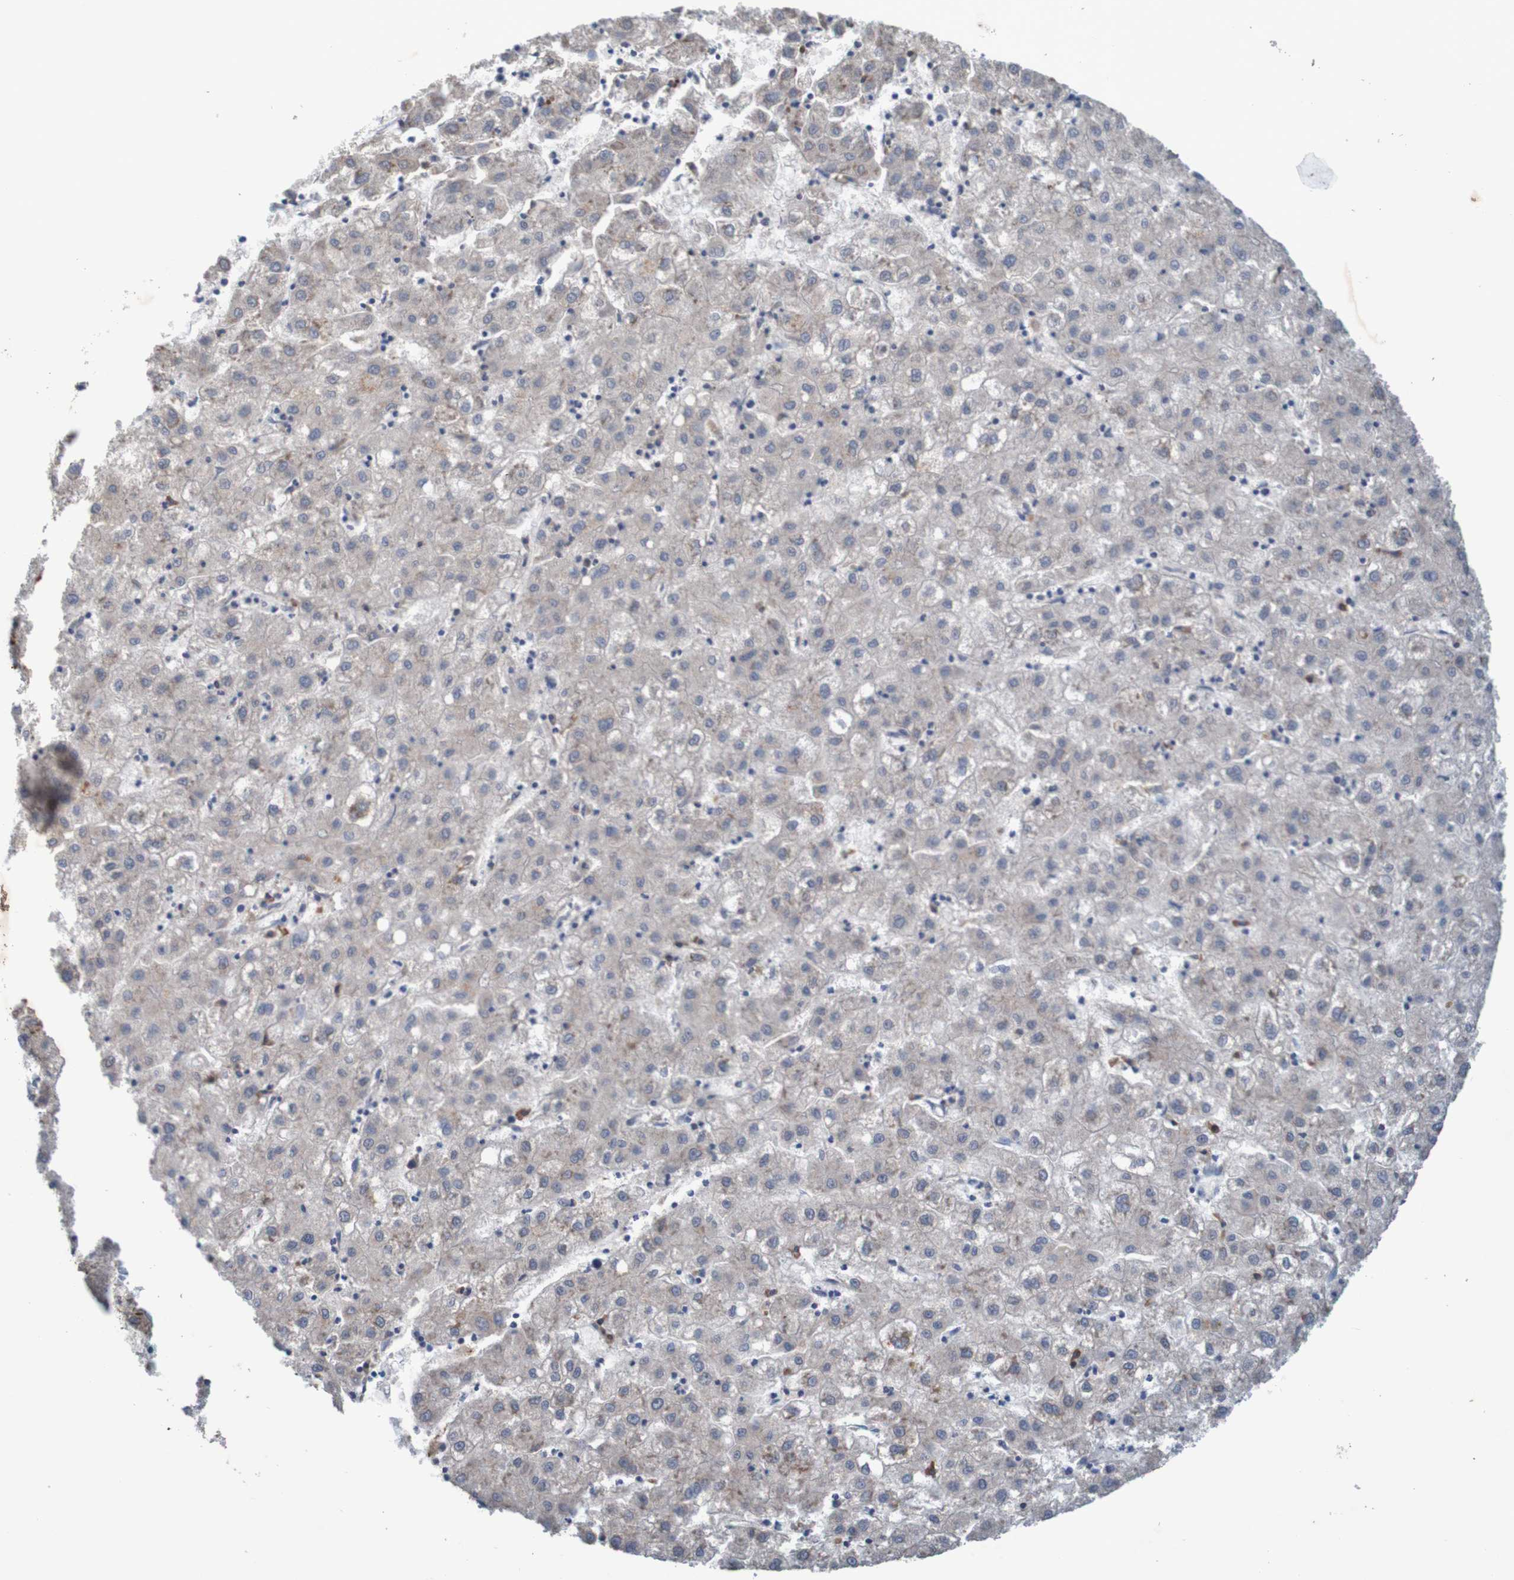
{"staining": {"intensity": "weak", "quantity": "25%-75%", "location": "cytoplasmic/membranous"}, "tissue": "liver cancer", "cell_type": "Tumor cells", "image_type": "cancer", "snomed": [{"axis": "morphology", "description": "Carcinoma, Hepatocellular, NOS"}, {"axis": "topography", "description": "Liver"}], "caption": "Hepatocellular carcinoma (liver) was stained to show a protein in brown. There is low levels of weak cytoplasmic/membranous positivity in about 25%-75% of tumor cells.", "gene": "LTA", "patient": {"sex": "male", "age": 72}}